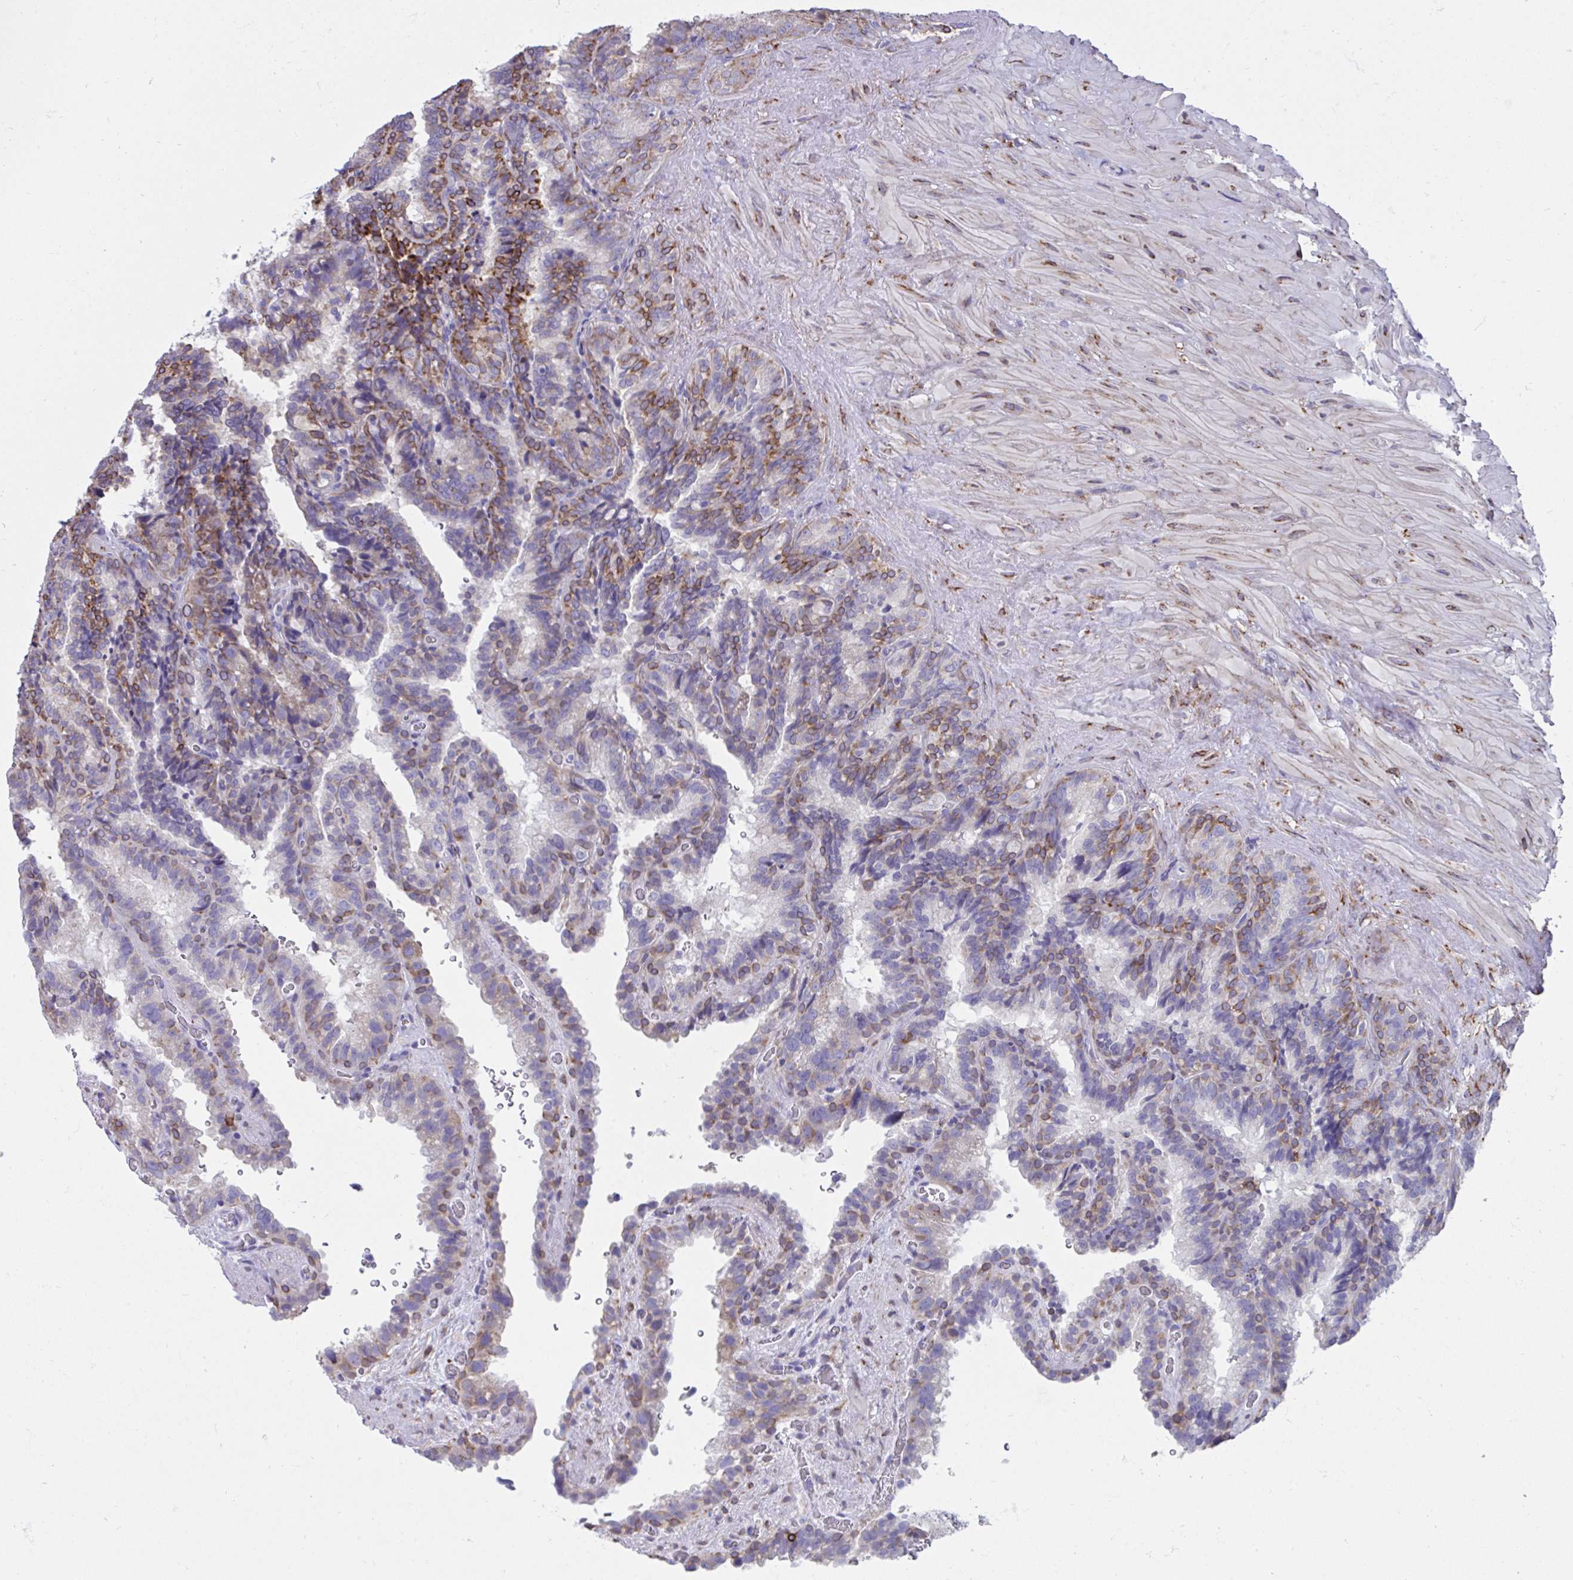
{"staining": {"intensity": "moderate", "quantity": "25%-75%", "location": "cytoplasmic/membranous"}, "tissue": "seminal vesicle", "cell_type": "Glandular cells", "image_type": "normal", "snomed": [{"axis": "morphology", "description": "Normal tissue, NOS"}, {"axis": "topography", "description": "Seminal veicle"}], "caption": "Brown immunohistochemical staining in unremarkable human seminal vesicle reveals moderate cytoplasmic/membranous expression in about 25%-75% of glandular cells.", "gene": "ASPH", "patient": {"sex": "male", "age": 60}}